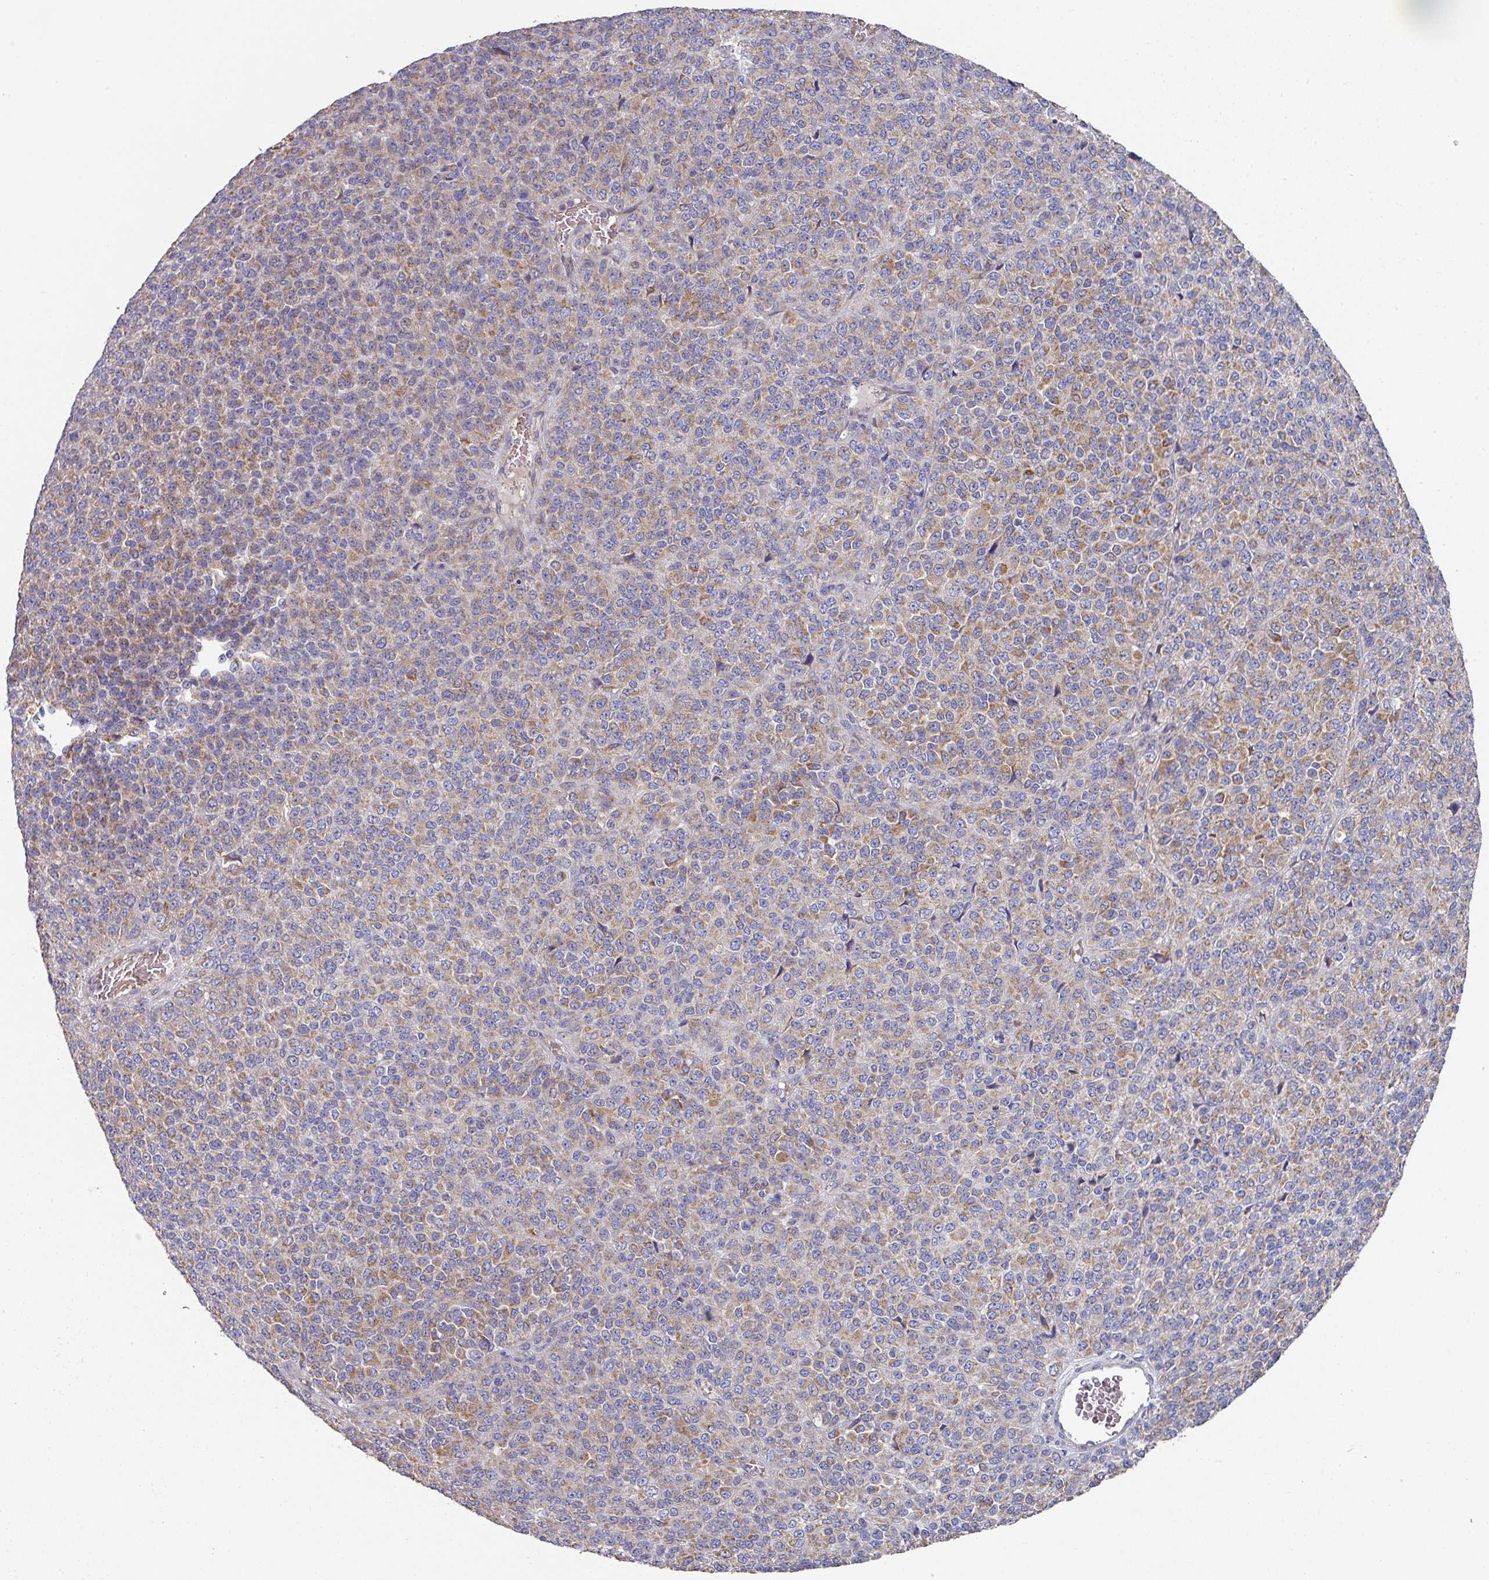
{"staining": {"intensity": "moderate", "quantity": ">75%", "location": "cytoplasmic/membranous"}, "tissue": "melanoma", "cell_type": "Tumor cells", "image_type": "cancer", "snomed": [{"axis": "morphology", "description": "Malignant melanoma, Metastatic site"}, {"axis": "topography", "description": "Brain"}], "caption": "High-power microscopy captured an IHC image of malignant melanoma (metastatic site), revealing moderate cytoplasmic/membranous expression in approximately >75% of tumor cells.", "gene": "PYROXD2", "patient": {"sex": "female", "age": 56}}